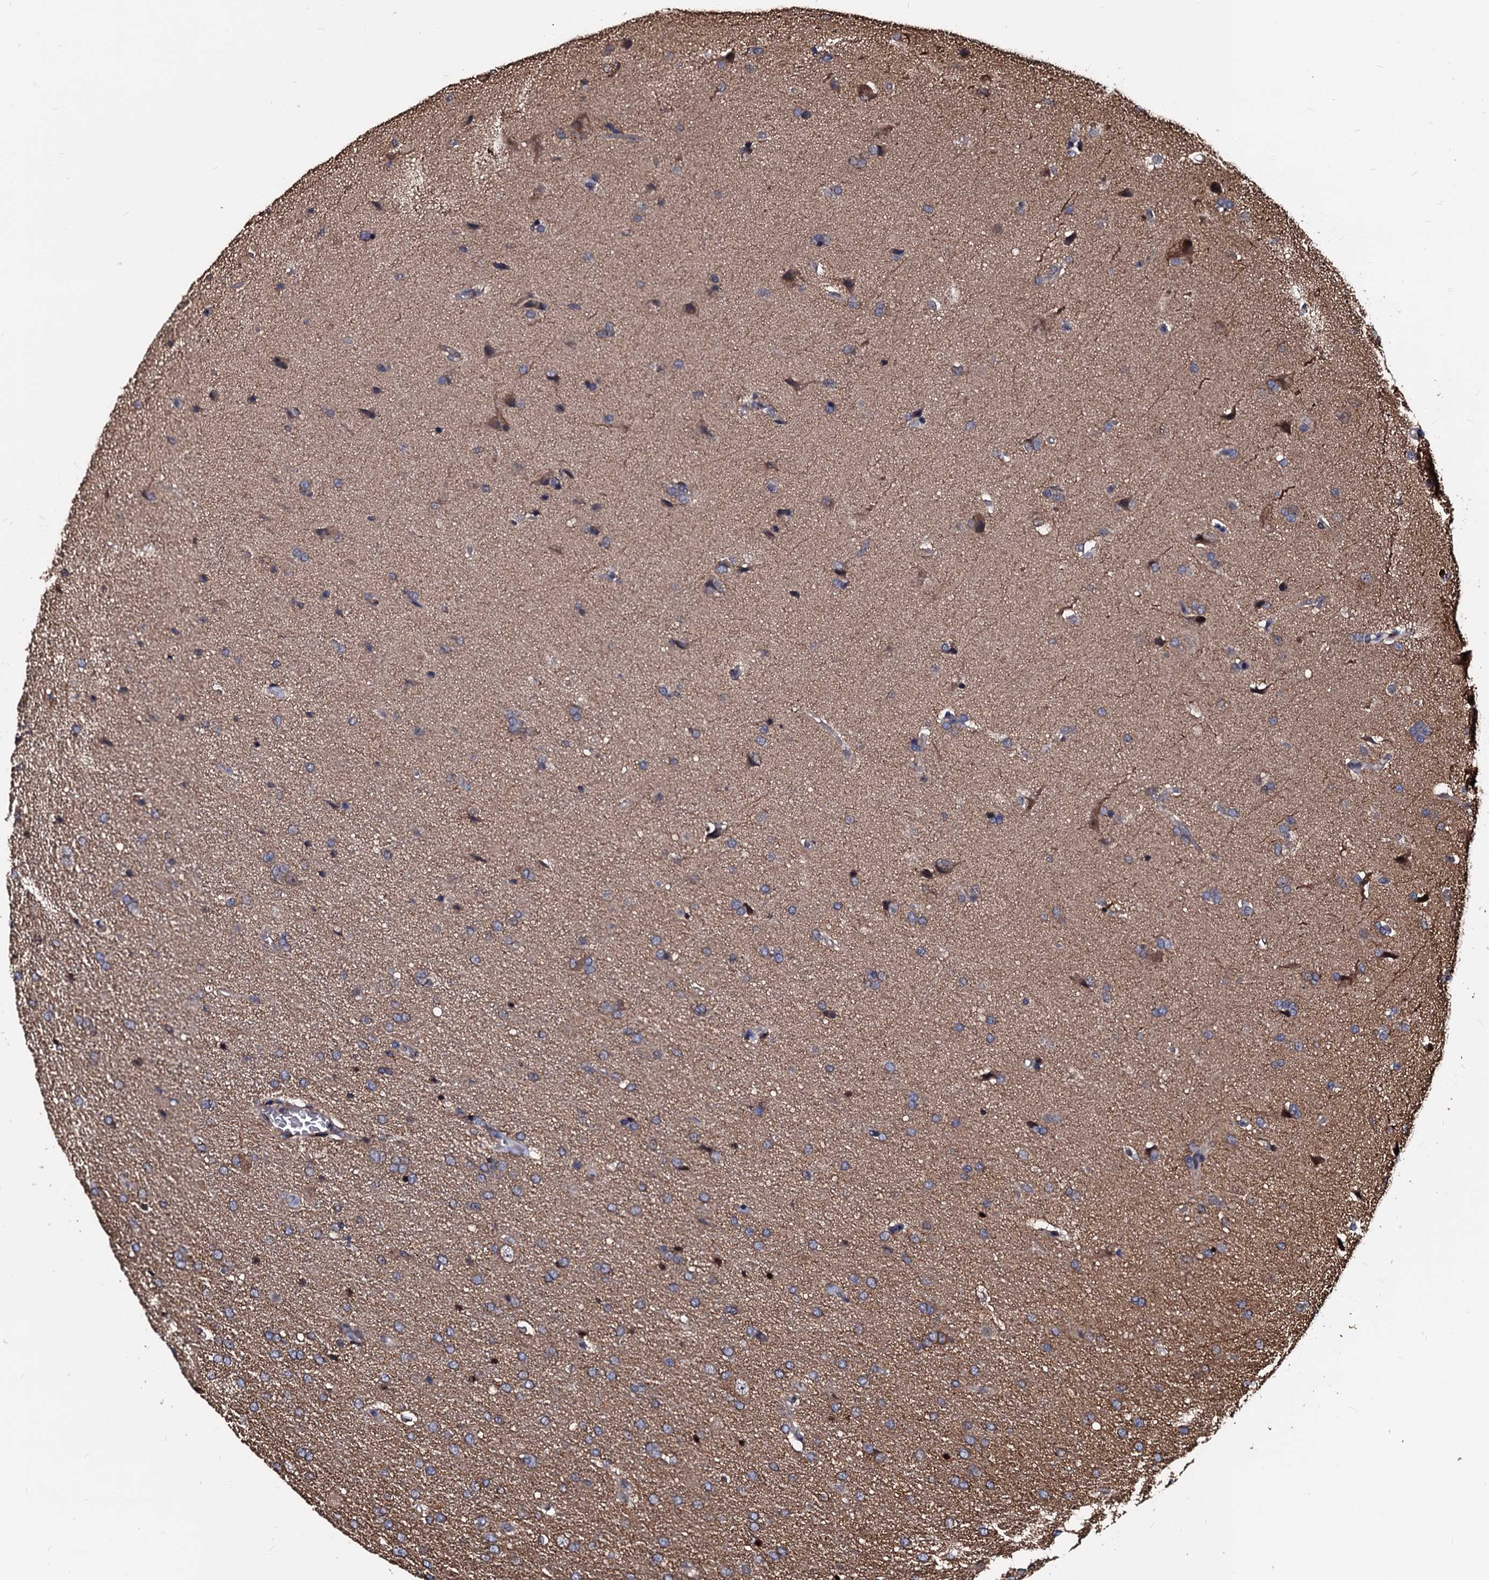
{"staining": {"intensity": "moderate", "quantity": "<25%", "location": "cytoplasmic/membranous"}, "tissue": "glioma", "cell_type": "Tumor cells", "image_type": "cancer", "snomed": [{"axis": "morphology", "description": "Glioma, malignant, High grade"}, {"axis": "topography", "description": "Brain"}], "caption": "Immunohistochemistry (DAB) staining of human malignant high-grade glioma reveals moderate cytoplasmic/membranous protein expression in about <25% of tumor cells.", "gene": "N4BP1", "patient": {"sex": "male", "age": 72}}